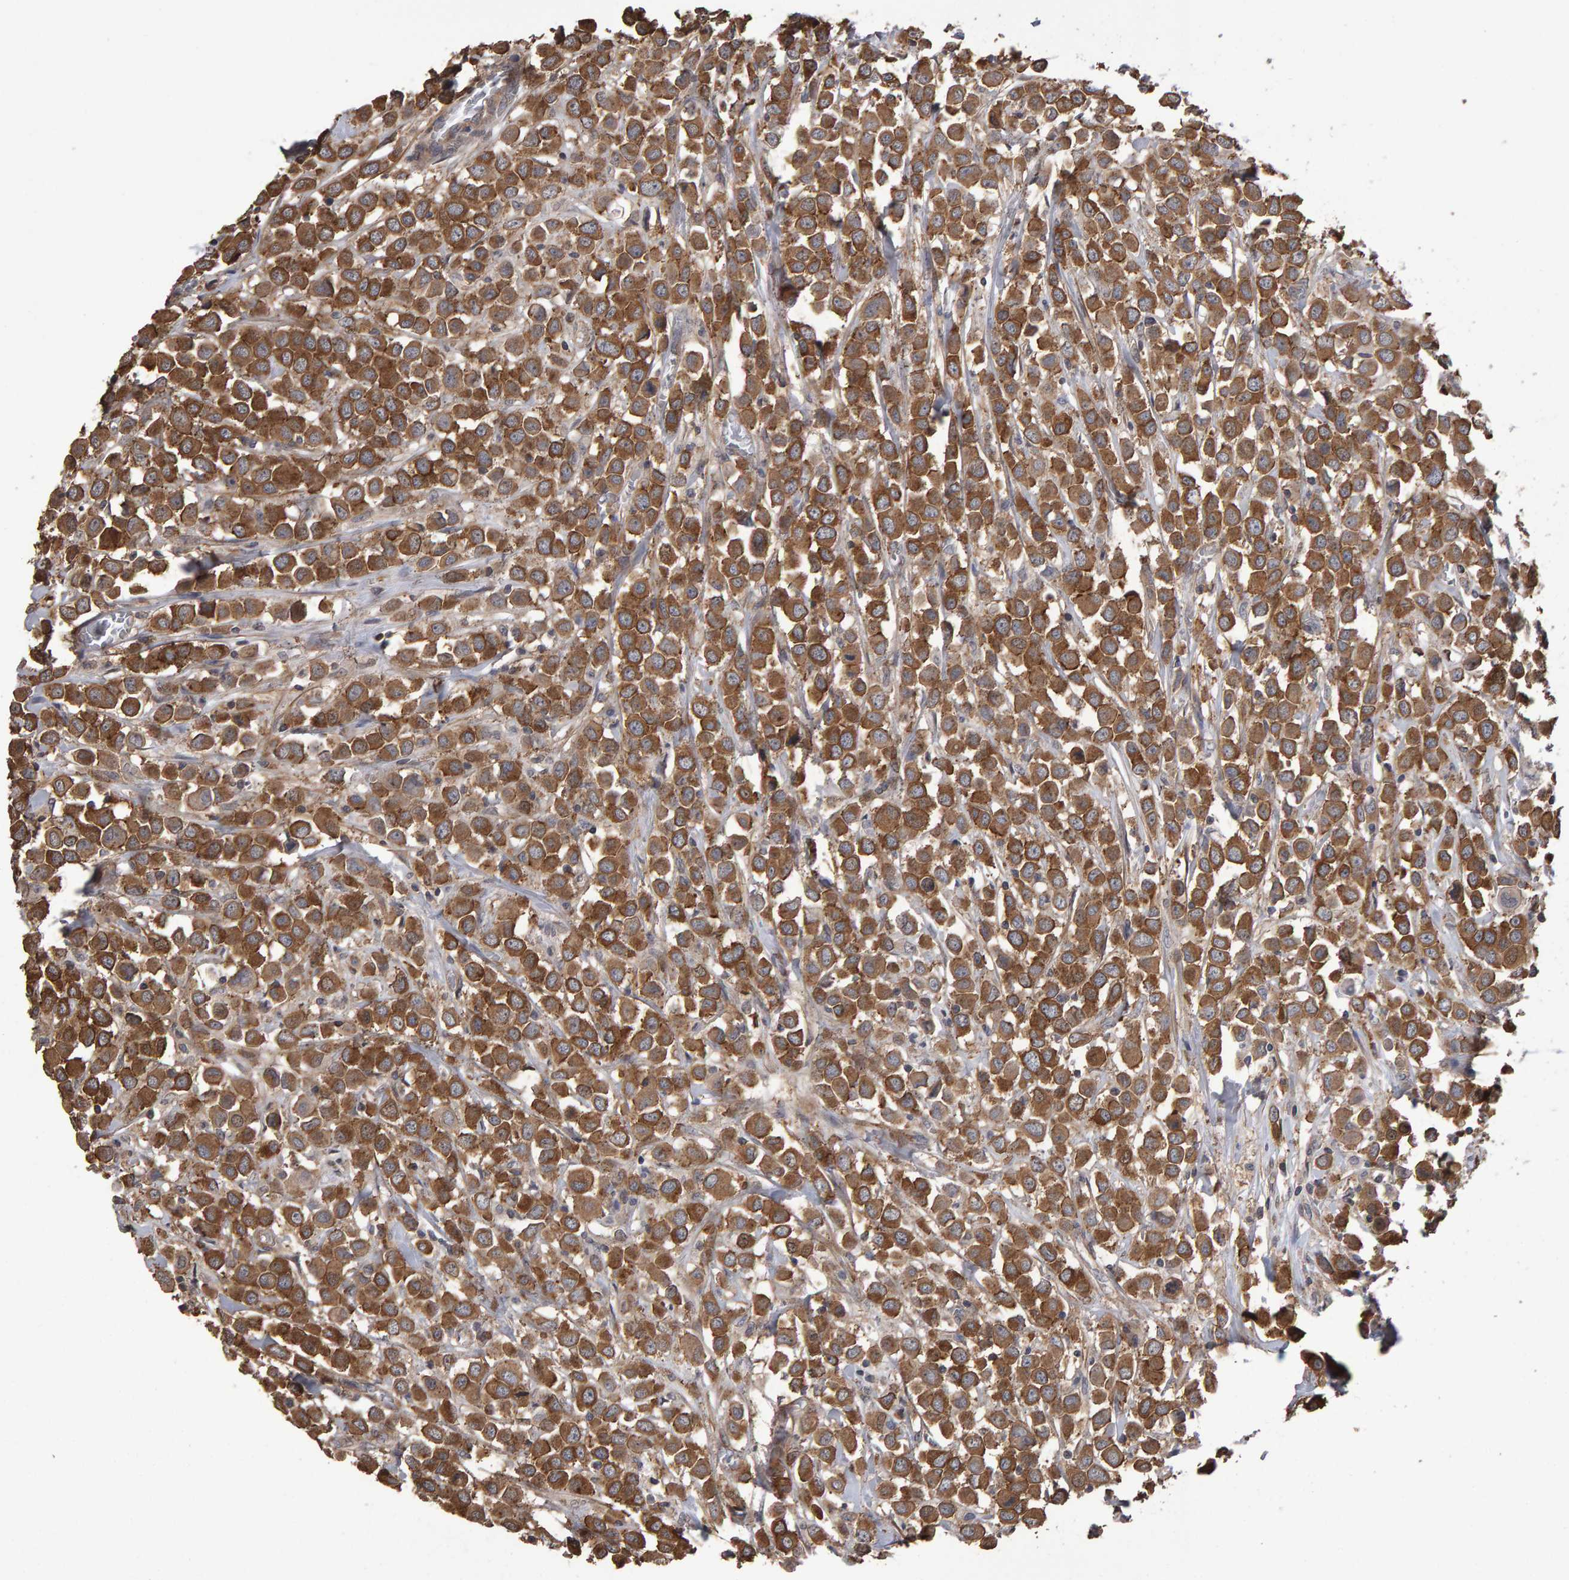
{"staining": {"intensity": "strong", "quantity": ">75%", "location": "cytoplasmic/membranous"}, "tissue": "breast cancer", "cell_type": "Tumor cells", "image_type": "cancer", "snomed": [{"axis": "morphology", "description": "Duct carcinoma"}, {"axis": "topography", "description": "Breast"}], "caption": "IHC image of neoplastic tissue: breast cancer stained using immunohistochemistry (IHC) reveals high levels of strong protein expression localized specifically in the cytoplasmic/membranous of tumor cells, appearing as a cytoplasmic/membranous brown color.", "gene": "SCRIB", "patient": {"sex": "female", "age": 61}}